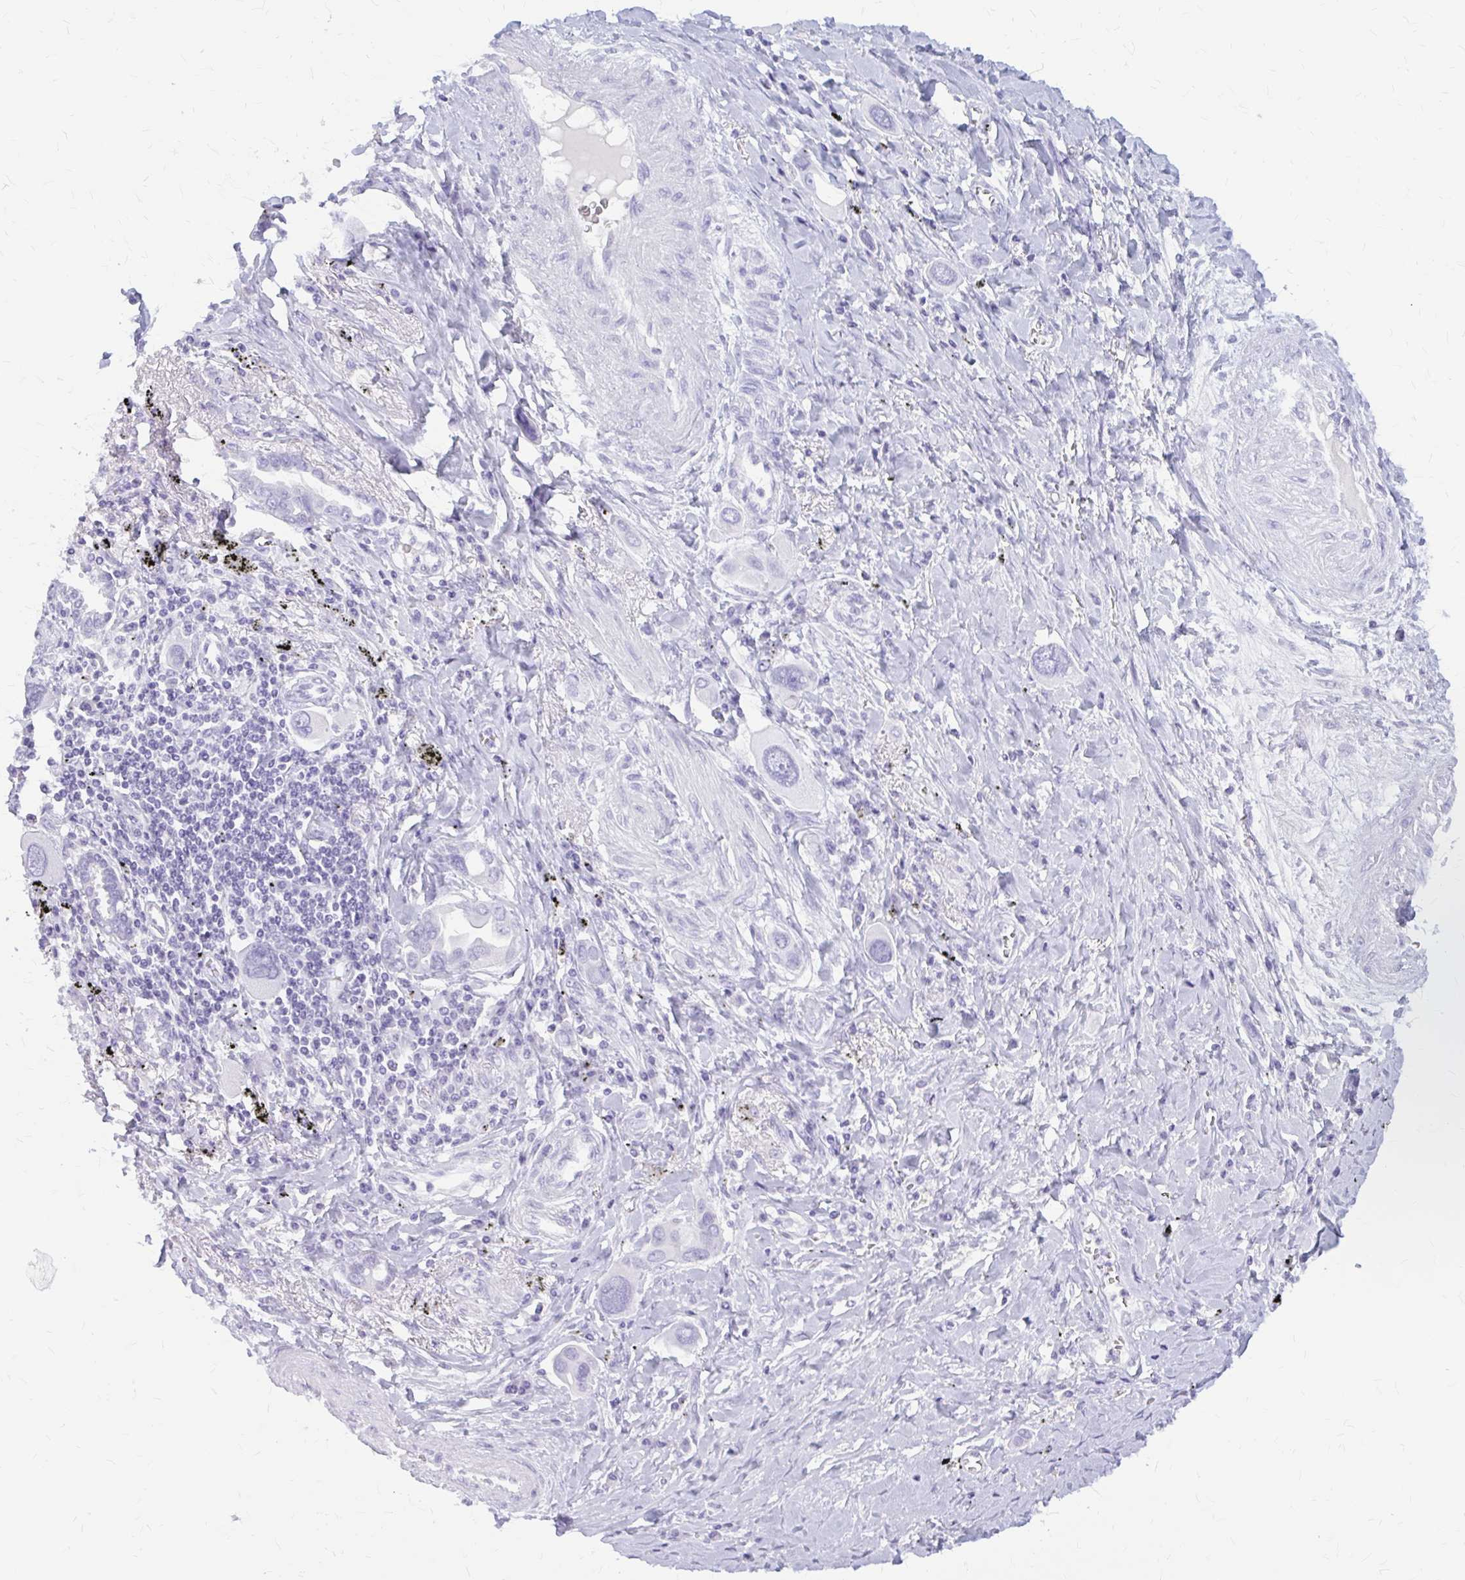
{"staining": {"intensity": "negative", "quantity": "none", "location": "none"}, "tissue": "lung cancer", "cell_type": "Tumor cells", "image_type": "cancer", "snomed": [{"axis": "morphology", "description": "Adenocarcinoma, NOS"}, {"axis": "topography", "description": "Lung"}], "caption": "Protein analysis of lung cancer (adenocarcinoma) reveals no significant expression in tumor cells.", "gene": "KLHDC7A", "patient": {"sex": "male", "age": 76}}